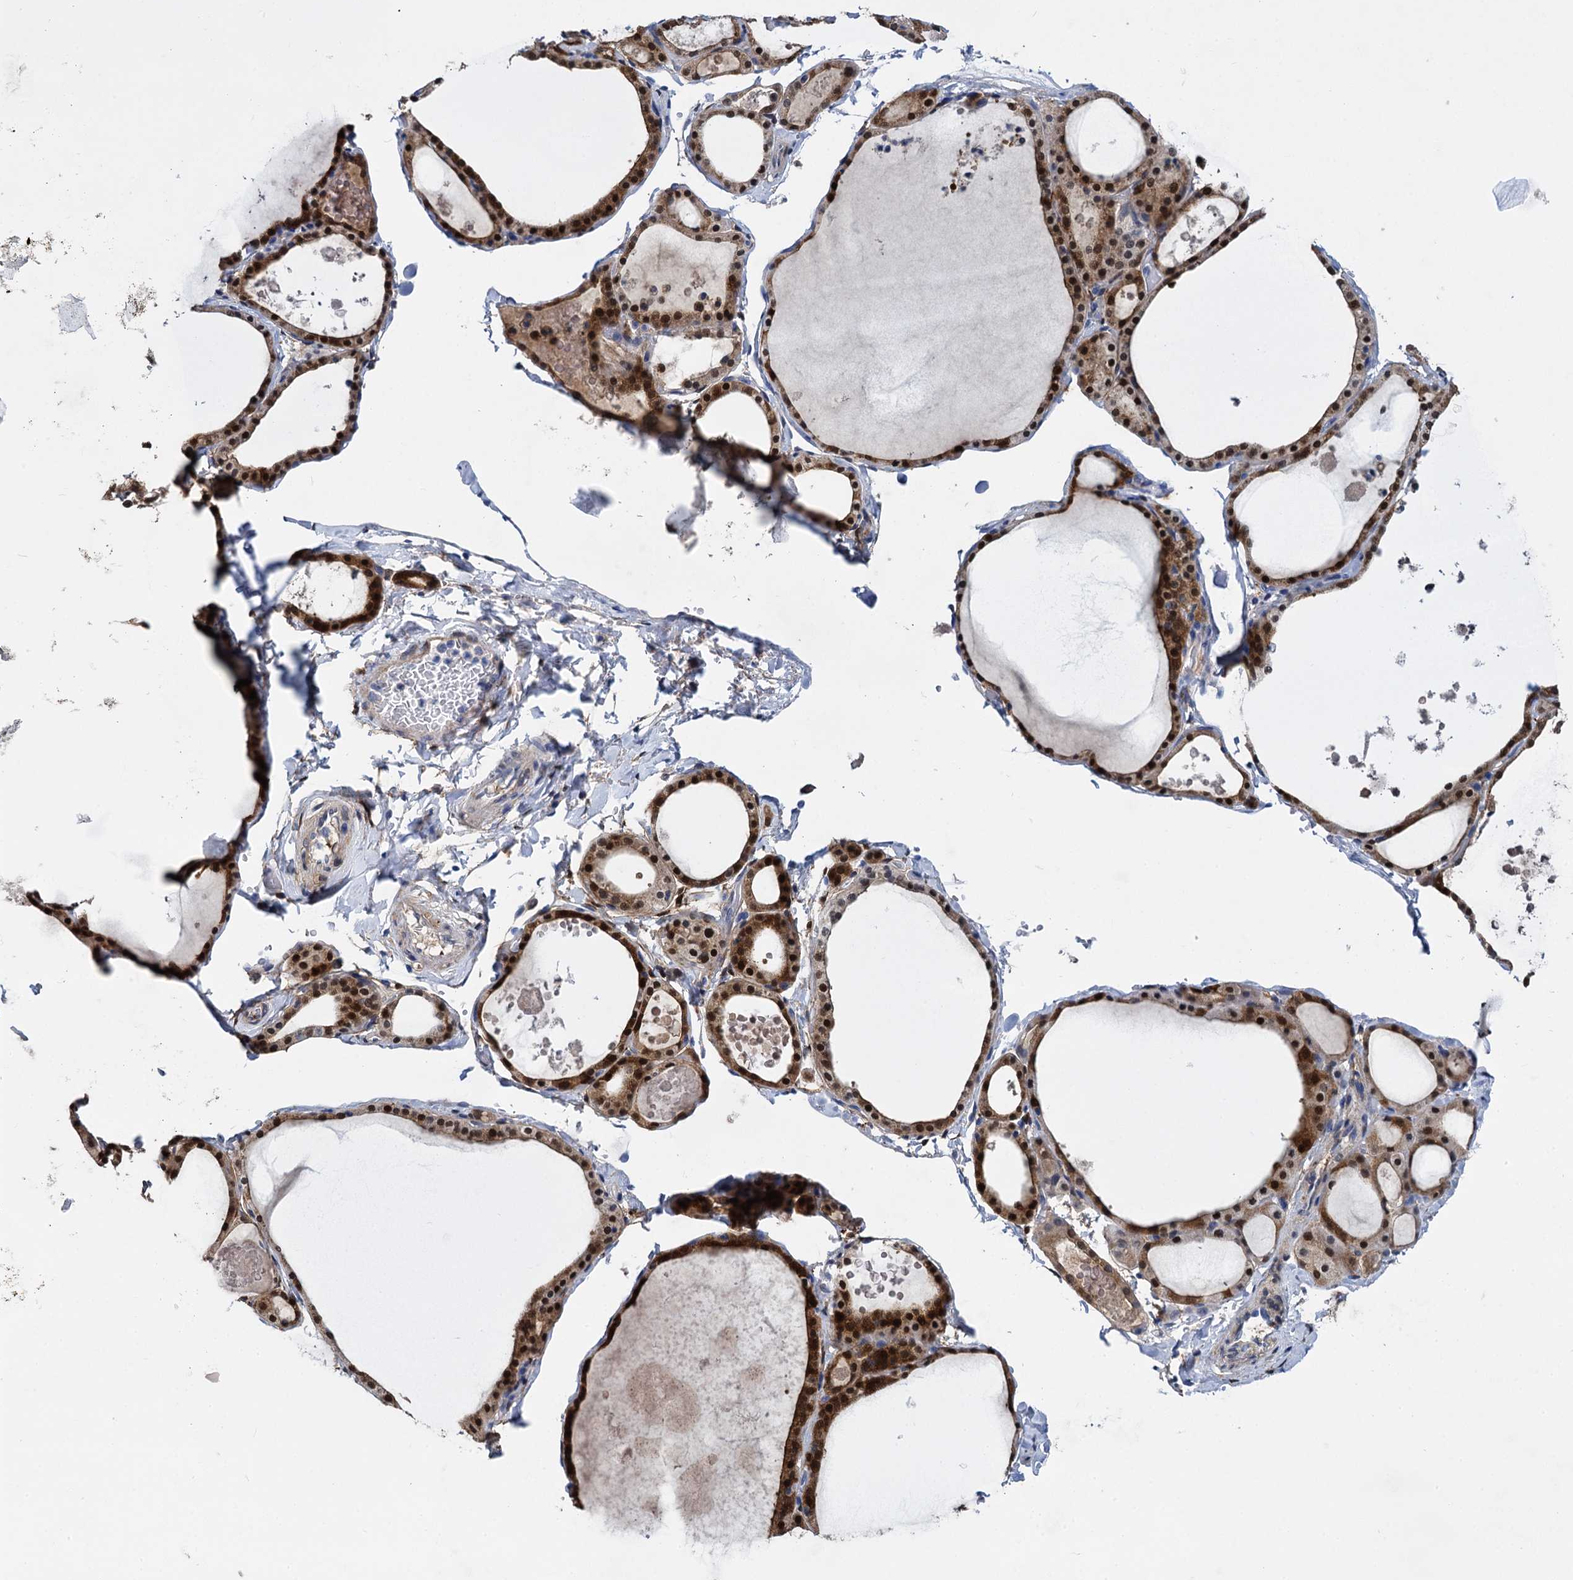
{"staining": {"intensity": "strong", "quantity": ">75%", "location": "cytoplasmic/membranous"}, "tissue": "thyroid gland", "cell_type": "Glandular cells", "image_type": "normal", "snomed": [{"axis": "morphology", "description": "Normal tissue, NOS"}, {"axis": "topography", "description": "Thyroid gland"}], "caption": "Immunohistochemistry (IHC) image of normal thyroid gland: thyroid gland stained using IHC reveals high levels of strong protein expression localized specifically in the cytoplasmic/membranous of glandular cells, appearing as a cytoplasmic/membranous brown color.", "gene": "GSTM3", "patient": {"sex": "male", "age": 56}}